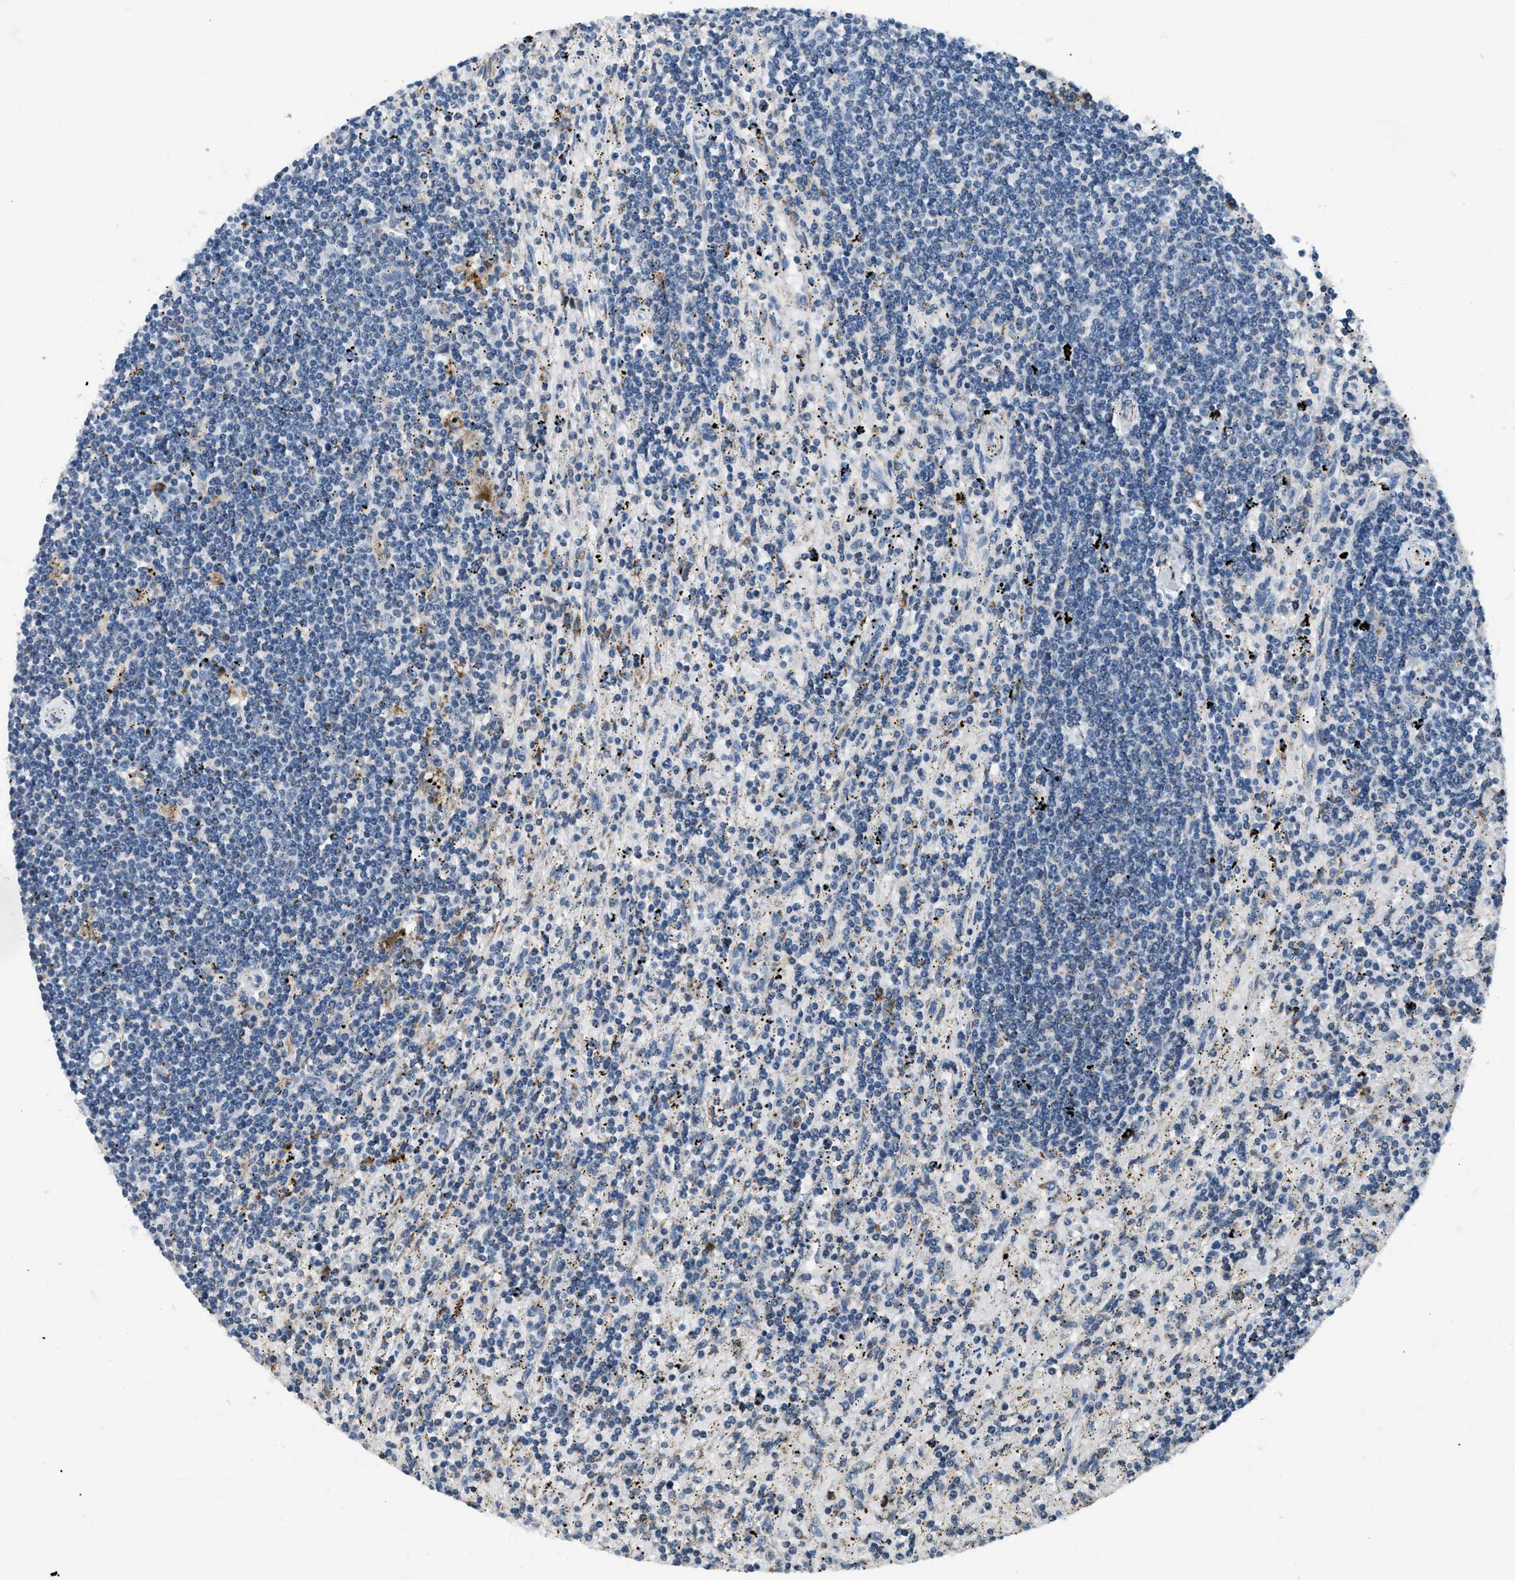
{"staining": {"intensity": "negative", "quantity": "none", "location": "none"}, "tissue": "lymphoma", "cell_type": "Tumor cells", "image_type": "cancer", "snomed": [{"axis": "morphology", "description": "Malignant lymphoma, non-Hodgkin's type, Low grade"}, {"axis": "topography", "description": "Spleen"}], "caption": "Tumor cells show no significant protein expression in lymphoma.", "gene": "ACADVL", "patient": {"sex": "male", "age": 76}}